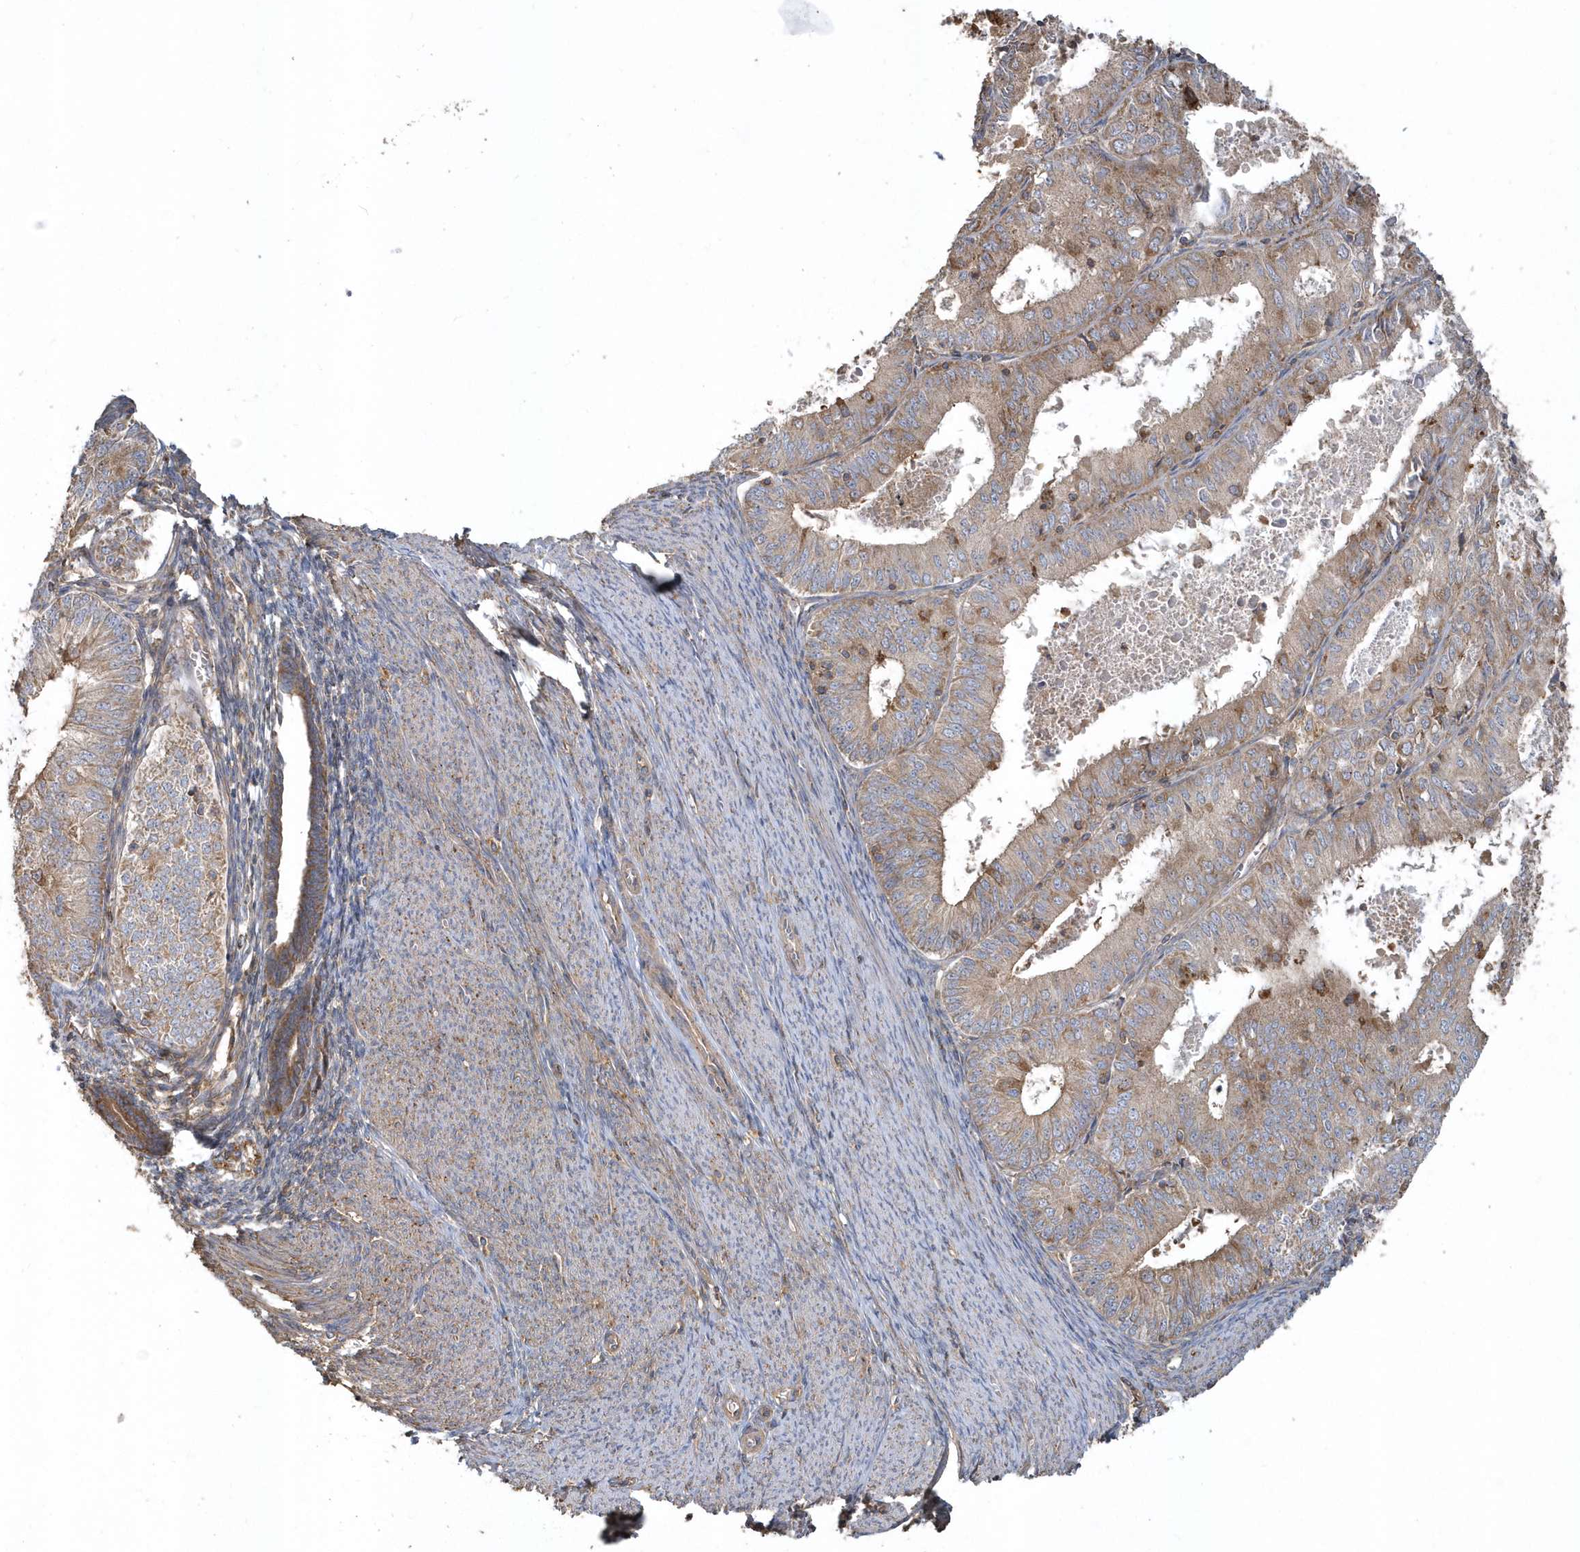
{"staining": {"intensity": "moderate", "quantity": "<25%", "location": "cytoplasmic/membranous"}, "tissue": "endometrial cancer", "cell_type": "Tumor cells", "image_type": "cancer", "snomed": [{"axis": "morphology", "description": "Adenocarcinoma, NOS"}, {"axis": "topography", "description": "Endometrium"}], "caption": "This photomicrograph demonstrates endometrial adenocarcinoma stained with immunohistochemistry (IHC) to label a protein in brown. The cytoplasmic/membranous of tumor cells show moderate positivity for the protein. Nuclei are counter-stained blue.", "gene": "TRAIP", "patient": {"sex": "female", "age": 57}}